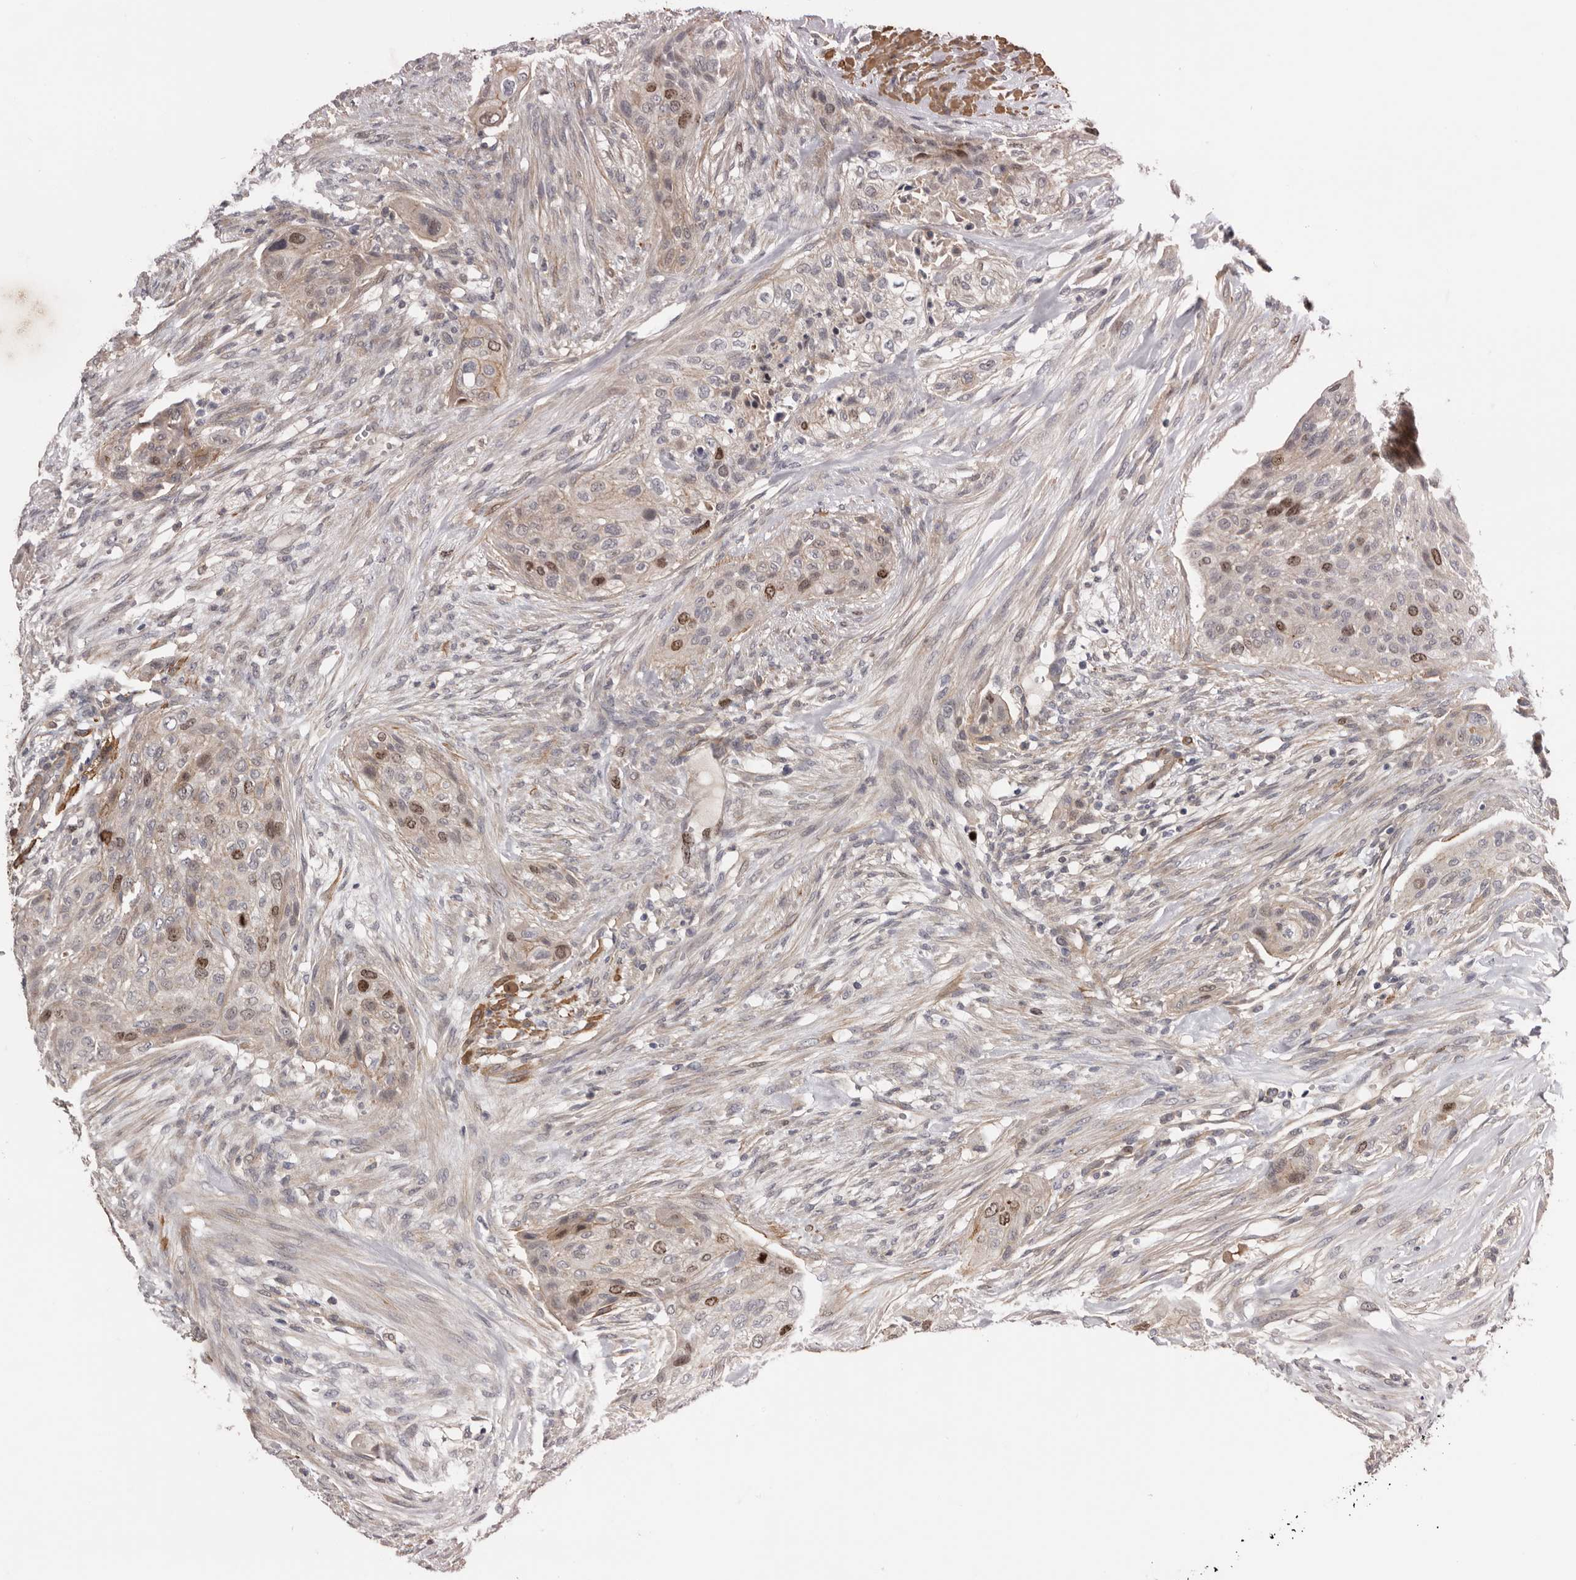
{"staining": {"intensity": "moderate", "quantity": "25%-75%", "location": "nuclear"}, "tissue": "urothelial cancer", "cell_type": "Tumor cells", "image_type": "cancer", "snomed": [{"axis": "morphology", "description": "Urothelial carcinoma, High grade"}, {"axis": "topography", "description": "Urinary bladder"}], "caption": "A micrograph showing moderate nuclear expression in about 25%-75% of tumor cells in urothelial carcinoma (high-grade), as visualized by brown immunohistochemical staining.", "gene": "CDCA8", "patient": {"sex": "male", "age": 35}}